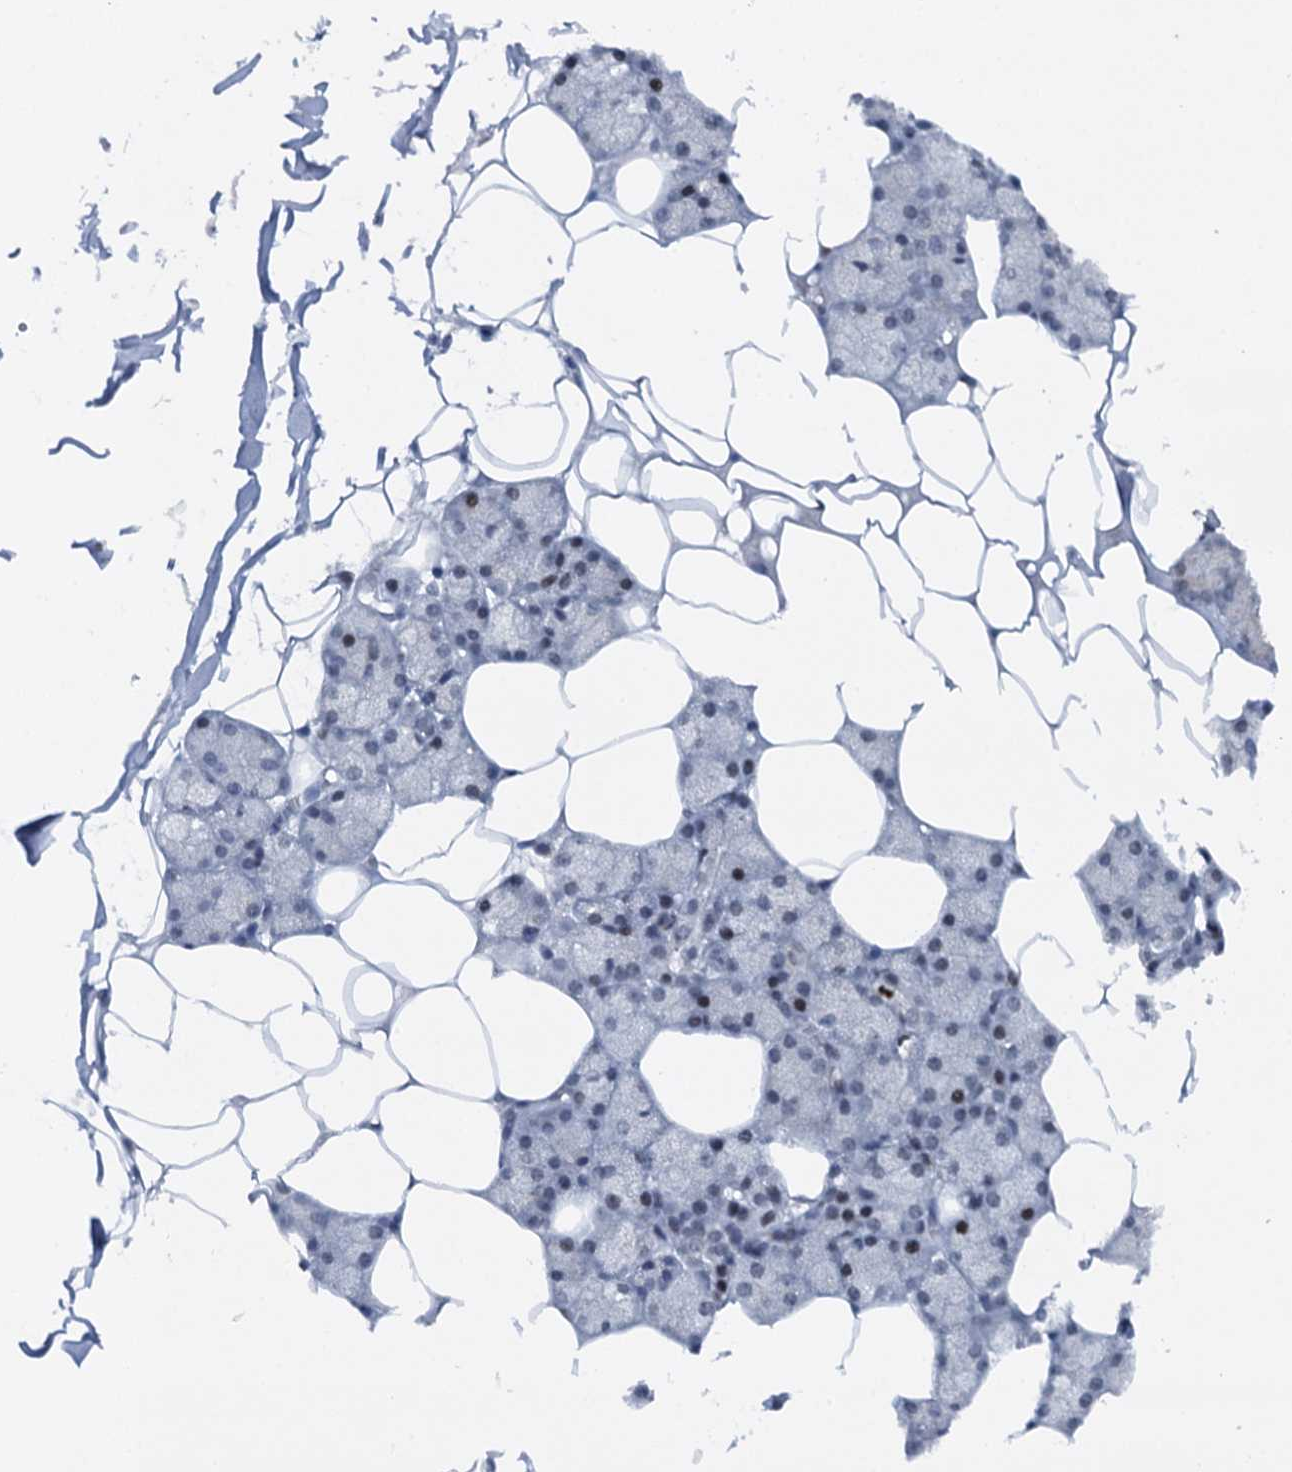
{"staining": {"intensity": "weak", "quantity": "25%-75%", "location": "nuclear"}, "tissue": "salivary gland", "cell_type": "Glandular cells", "image_type": "normal", "snomed": [{"axis": "morphology", "description": "Normal tissue, NOS"}, {"axis": "topography", "description": "Salivary gland"}], "caption": "Glandular cells demonstrate weak nuclear expression in approximately 25%-75% of cells in normal salivary gland.", "gene": "RUFY2", "patient": {"sex": "male", "age": 62}}